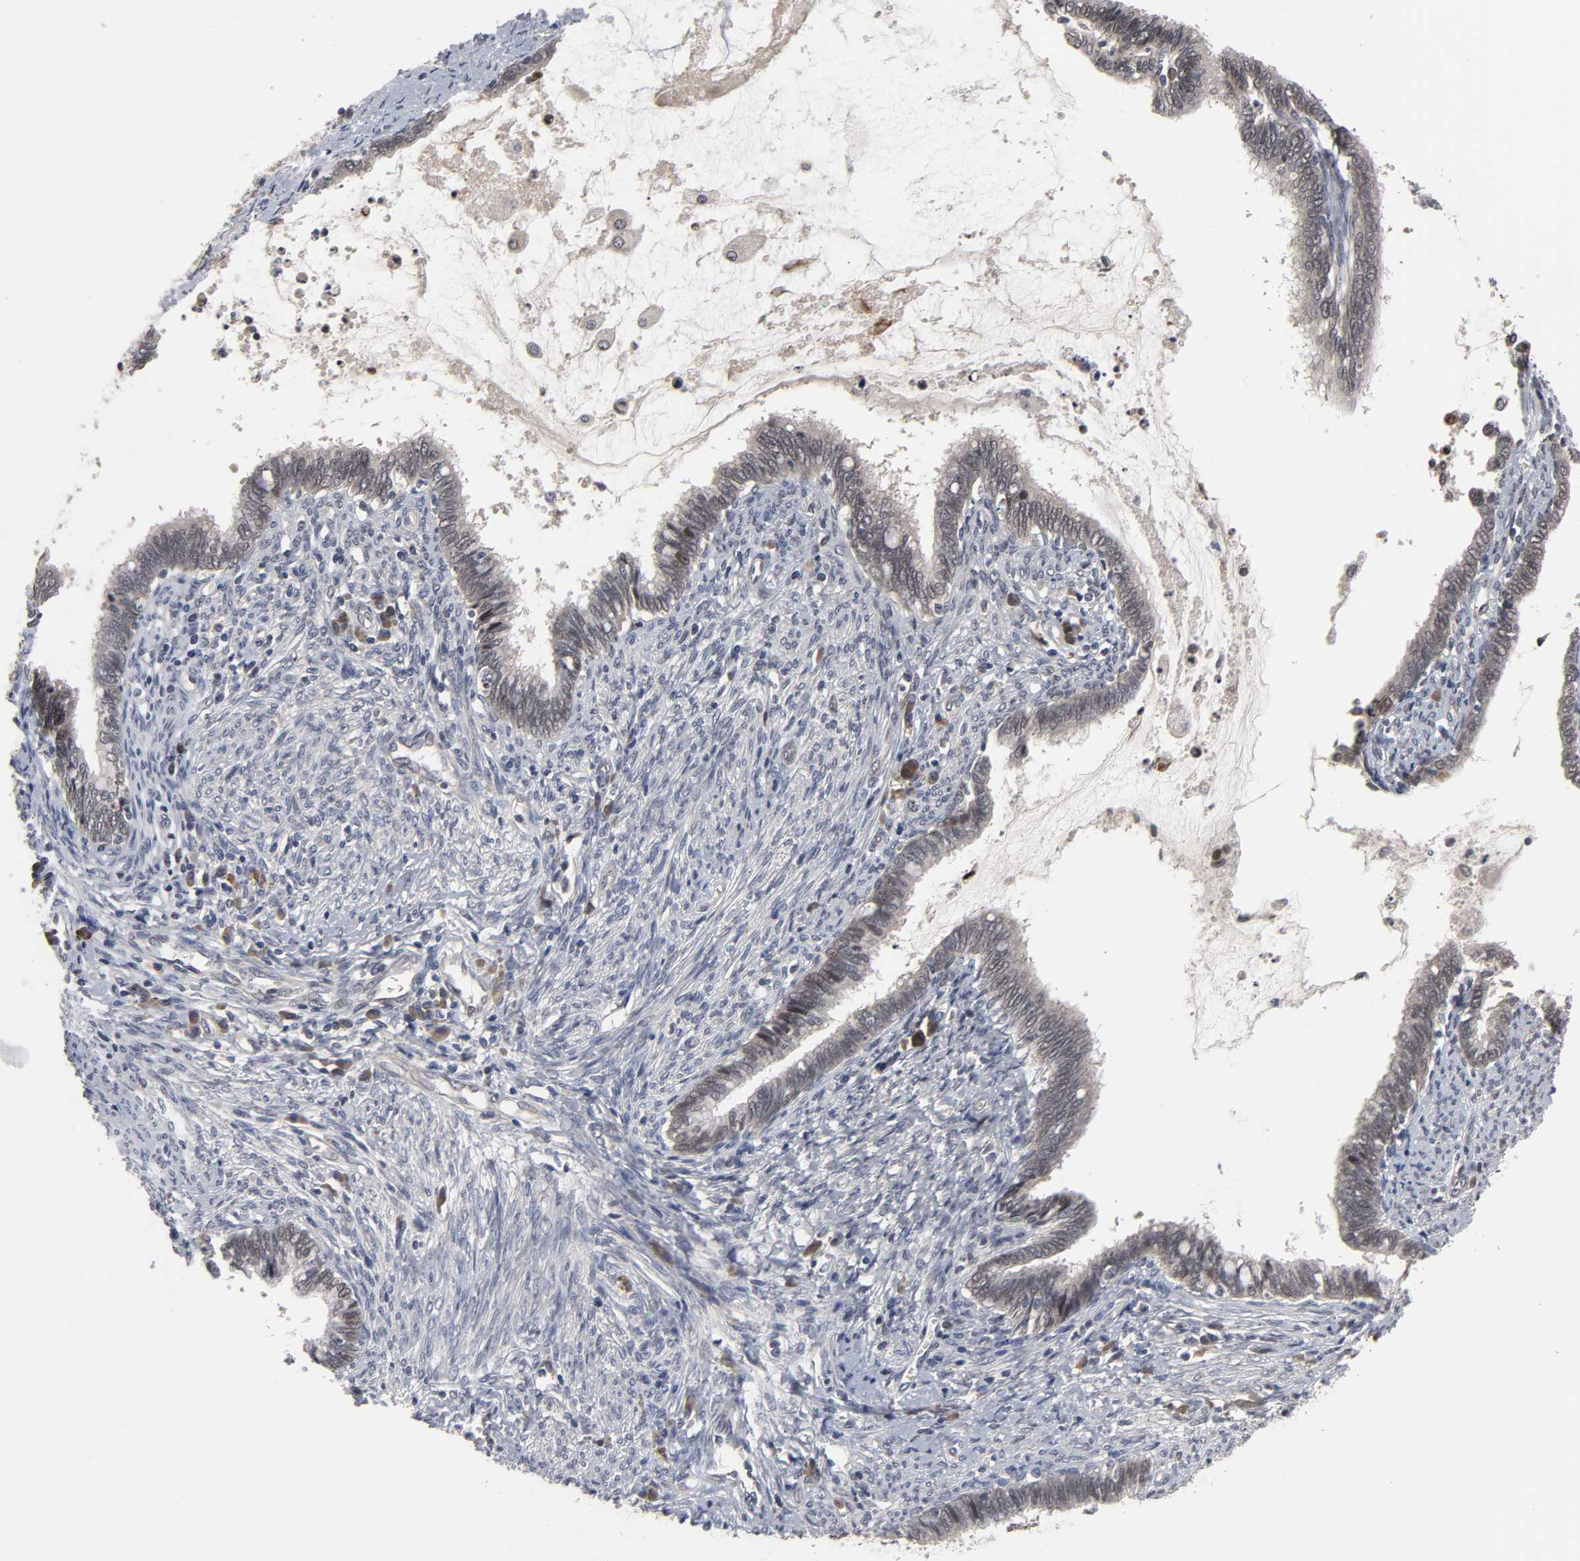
{"staining": {"intensity": "moderate", "quantity": "25%-75%", "location": "cytoplasmic/membranous,nuclear"}, "tissue": "cervical cancer", "cell_type": "Tumor cells", "image_type": "cancer", "snomed": [{"axis": "morphology", "description": "Adenocarcinoma, NOS"}, {"axis": "topography", "description": "Cervix"}], "caption": "Moderate cytoplasmic/membranous and nuclear staining is appreciated in approximately 25%-75% of tumor cells in adenocarcinoma (cervical). The staining is performed using DAB (3,3'-diaminobenzidine) brown chromogen to label protein expression. The nuclei are counter-stained blue using hematoxylin.", "gene": "HNF4A", "patient": {"sex": "female", "age": 44}}